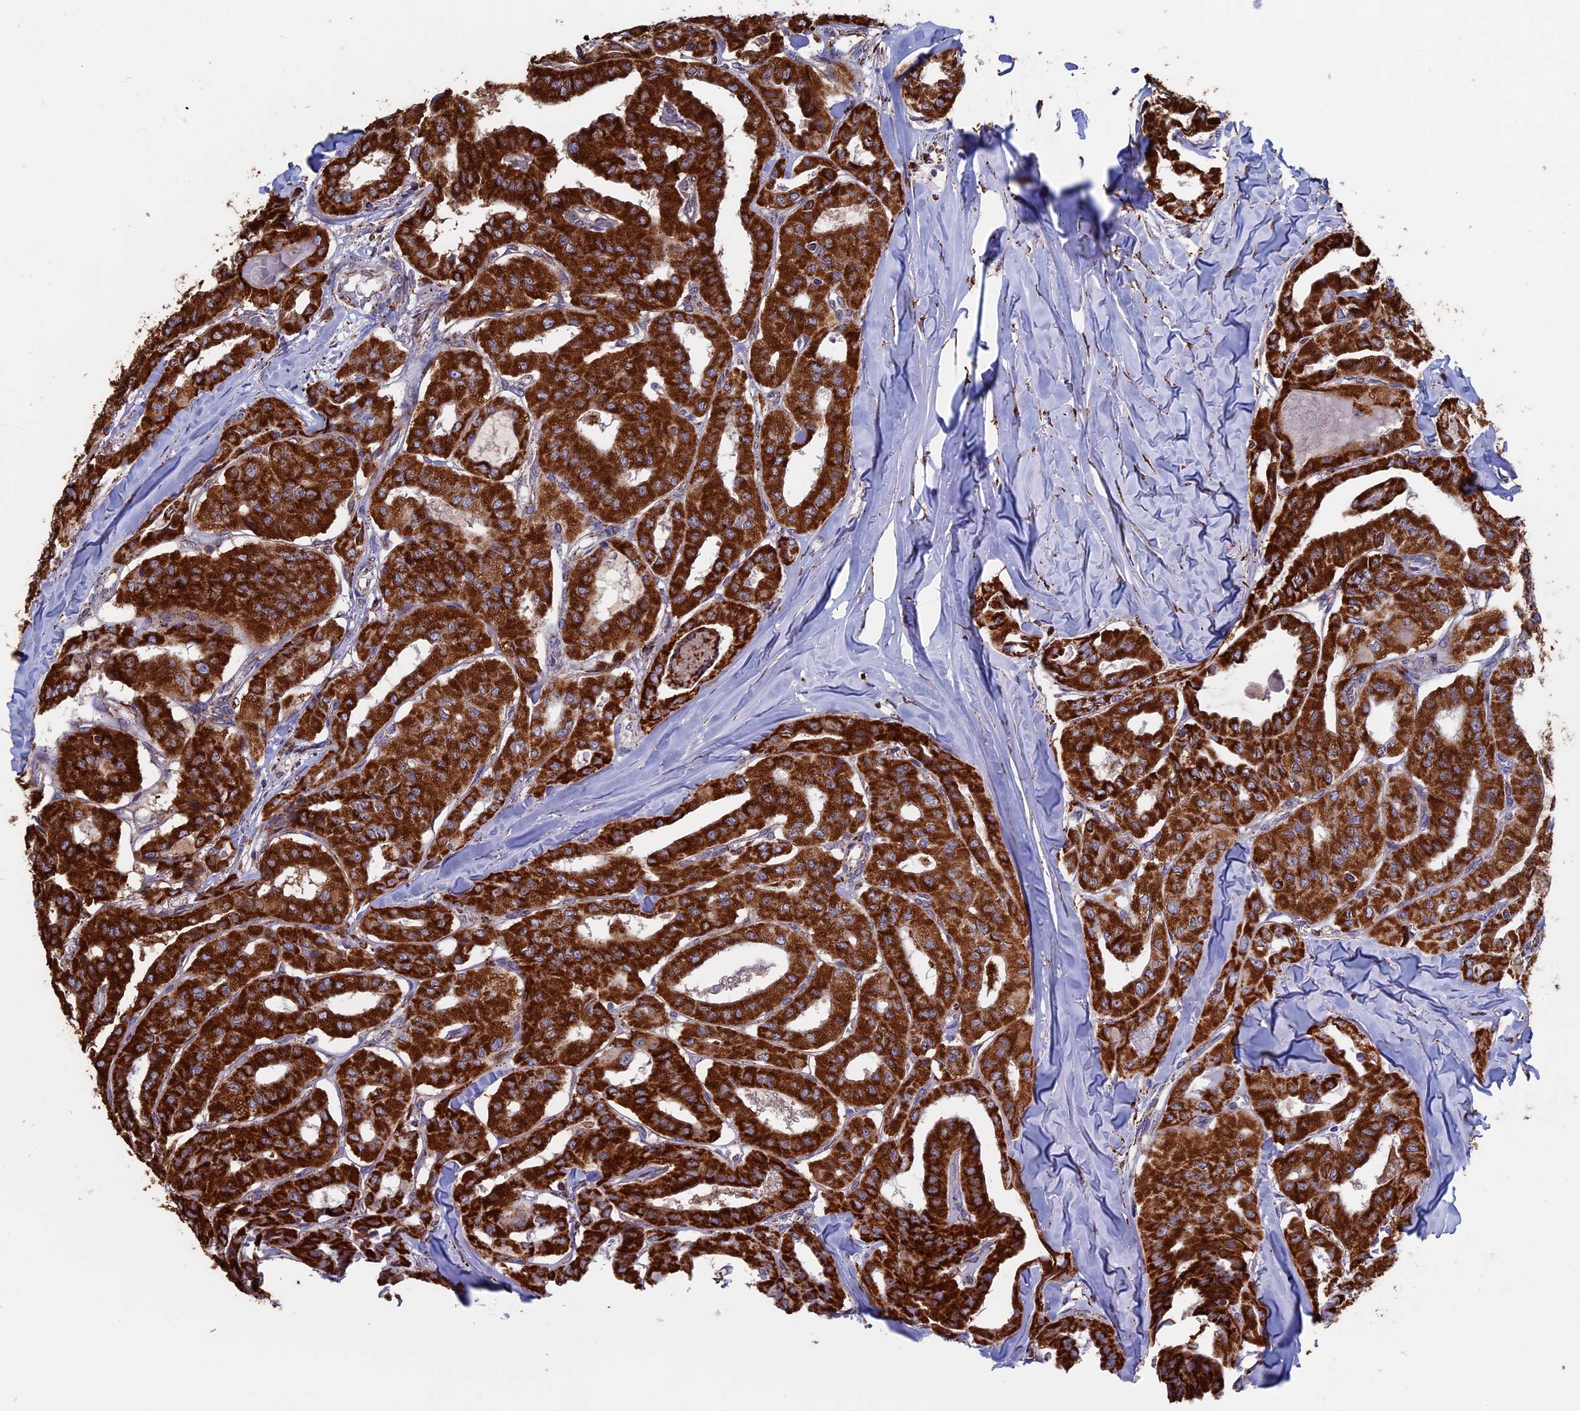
{"staining": {"intensity": "strong", "quantity": ">75%", "location": "cytoplasmic/membranous"}, "tissue": "thyroid cancer", "cell_type": "Tumor cells", "image_type": "cancer", "snomed": [{"axis": "morphology", "description": "Papillary adenocarcinoma, NOS"}, {"axis": "topography", "description": "Thyroid gland"}], "caption": "Protein positivity by immunohistochemistry (IHC) reveals strong cytoplasmic/membranous staining in about >75% of tumor cells in papillary adenocarcinoma (thyroid). The protein of interest is stained brown, and the nuclei are stained in blue (DAB IHC with brightfield microscopy, high magnification).", "gene": "SEC24D", "patient": {"sex": "female", "age": 59}}